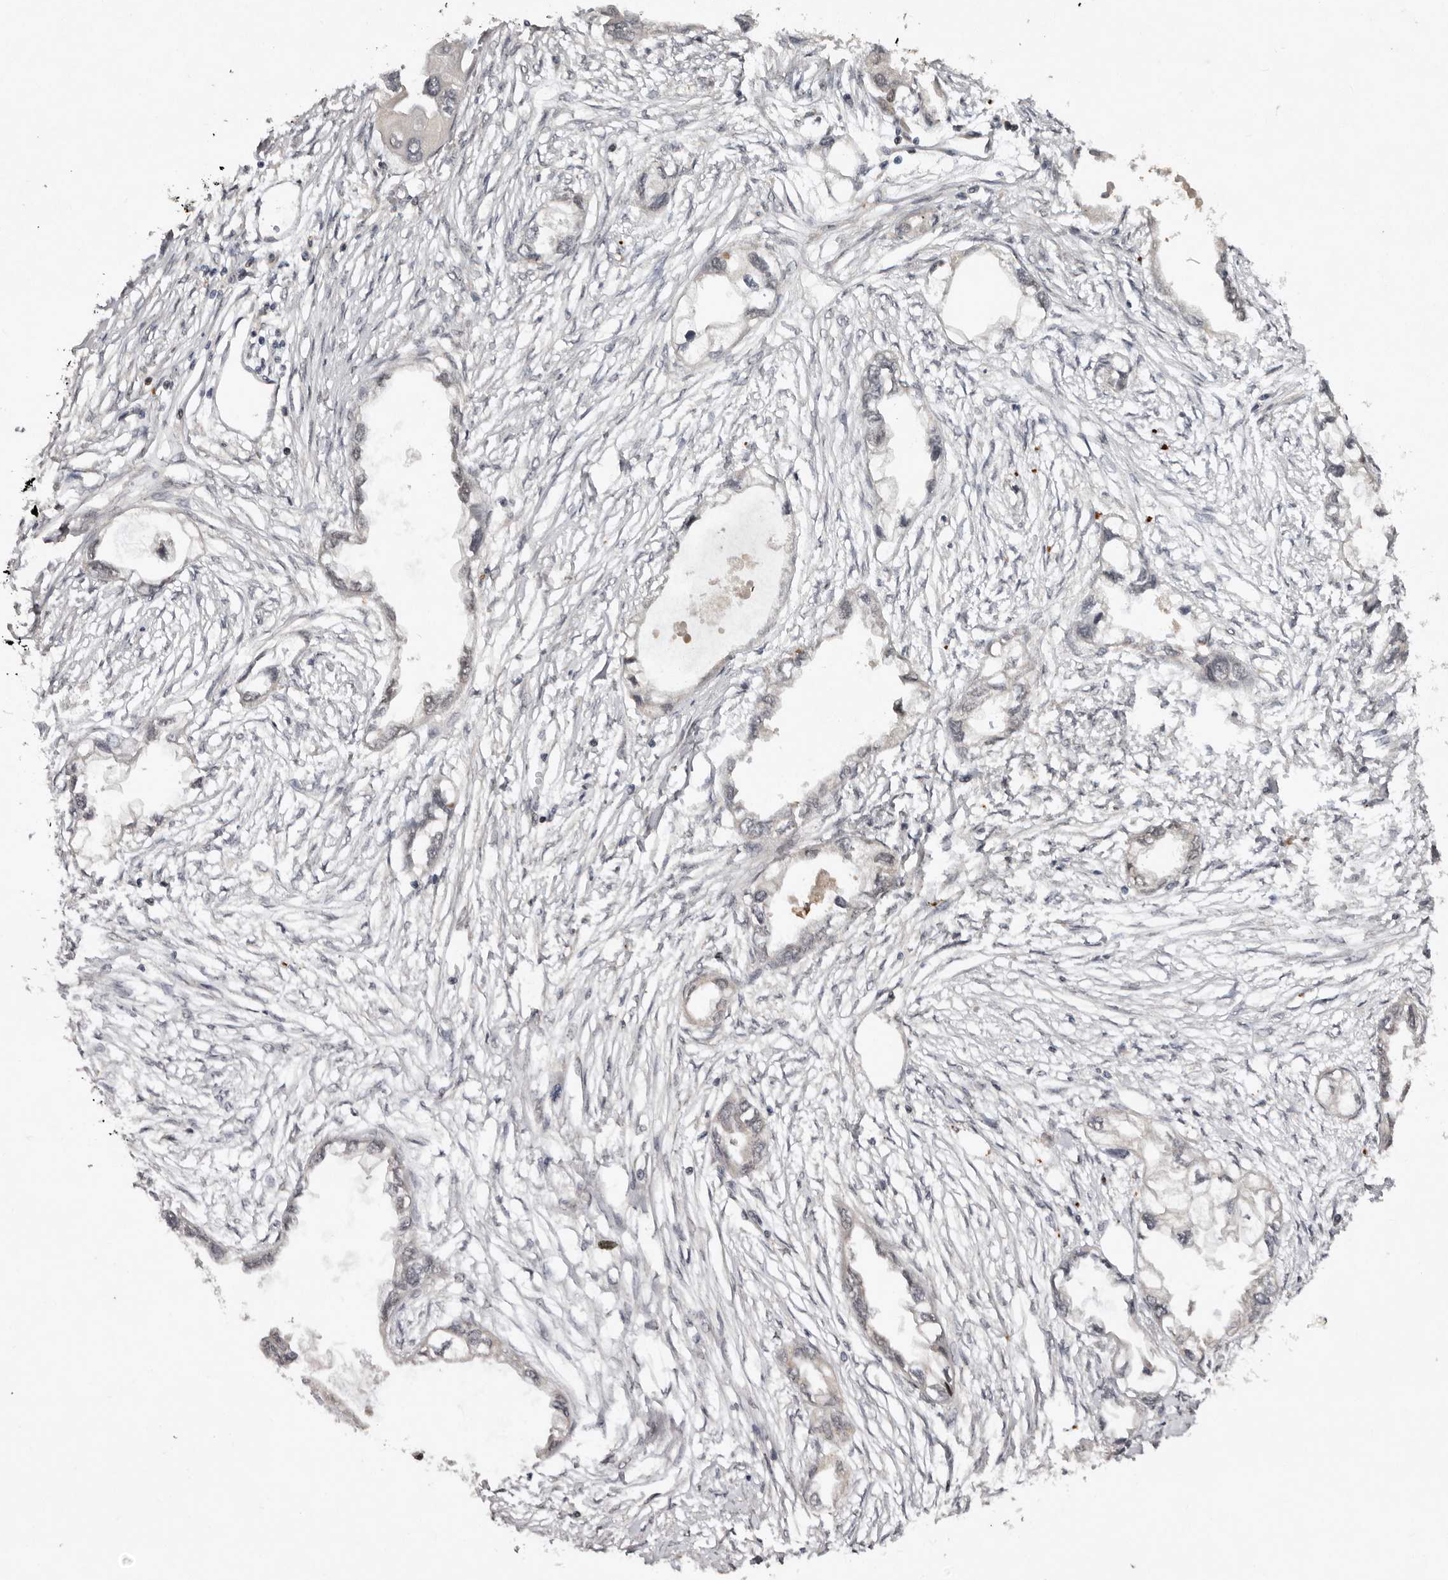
{"staining": {"intensity": "negative", "quantity": "none", "location": "none"}, "tissue": "endometrial cancer", "cell_type": "Tumor cells", "image_type": "cancer", "snomed": [{"axis": "morphology", "description": "Adenocarcinoma, NOS"}, {"axis": "morphology", "description": "Adenocarcinoma, metastatic, NOS"}, {"axis": "topography", "description": "Adipose tissue"}, {"axis": "topography", "description": "Endometrium"}], "caption": "Immunohistochemistry (IHC) image of neoplastic tissue: human metastatic adenocarcinoma (endometrial) stained with DAB exhibits no significant protein staining in tumor cells.", "gene": "ABL1", "patient": {"sex": "female", "age": 67}}